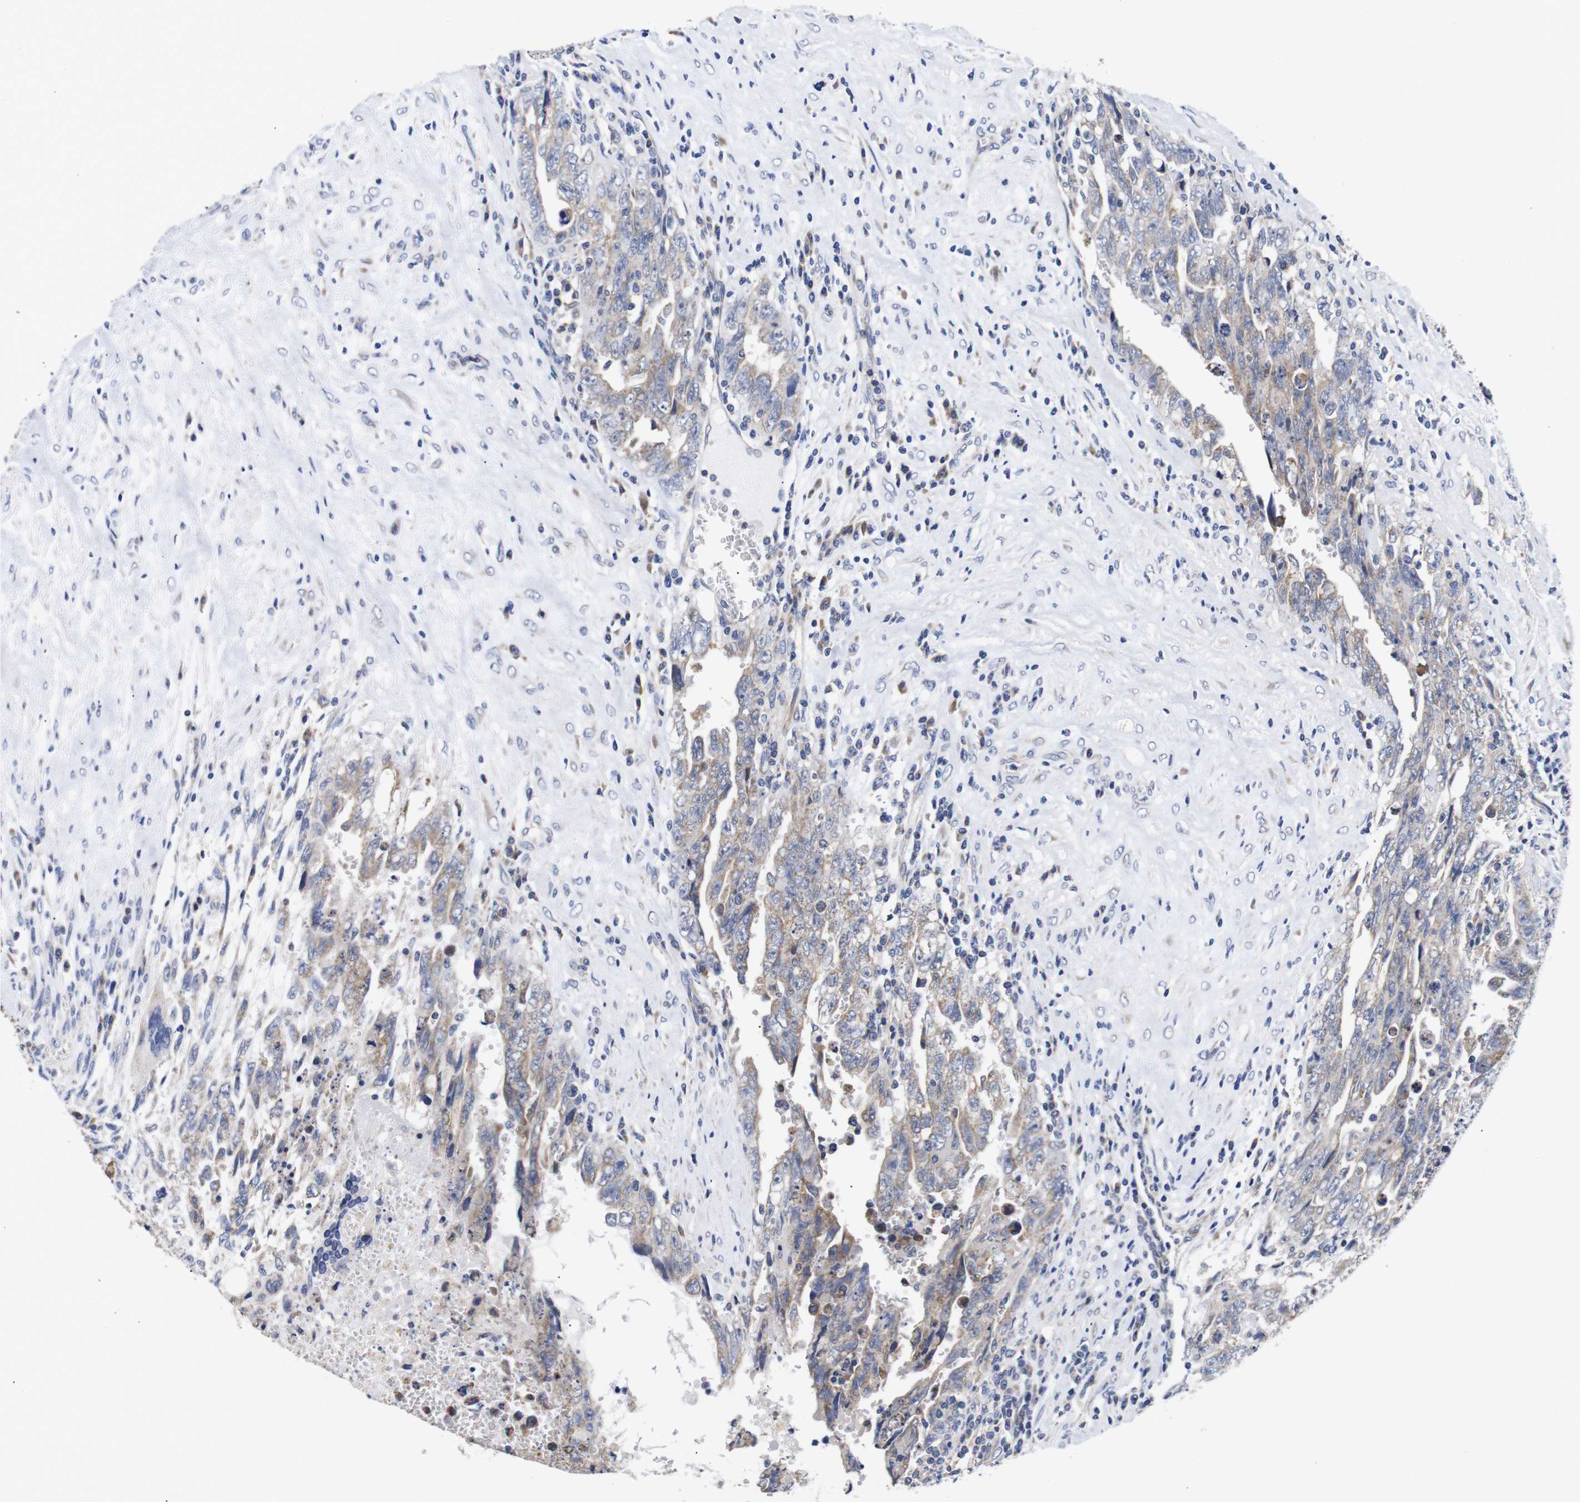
{"staining": {"intensity": "weak", "quantity": "25%-75%", "location": "cytoplasmic/membranous"}, "tissue": "testis cancer", "cell_type": "Tumor cells", "image_type": "cancer", "snomed": [{"axis": "morphology", "description": "Carcinoma, Embryonal, NOS"}, {"axis": "topography", "description": "Testis"}], "caption": "A histopathology image showing weak cytoplasmic/membranous staining in about 25%-75% of tumor cells in testis cancer, as visualized by brown immunohistochemical staining.", "gene": "OPN3", "patient": {"sex": "male", "age": 28}}